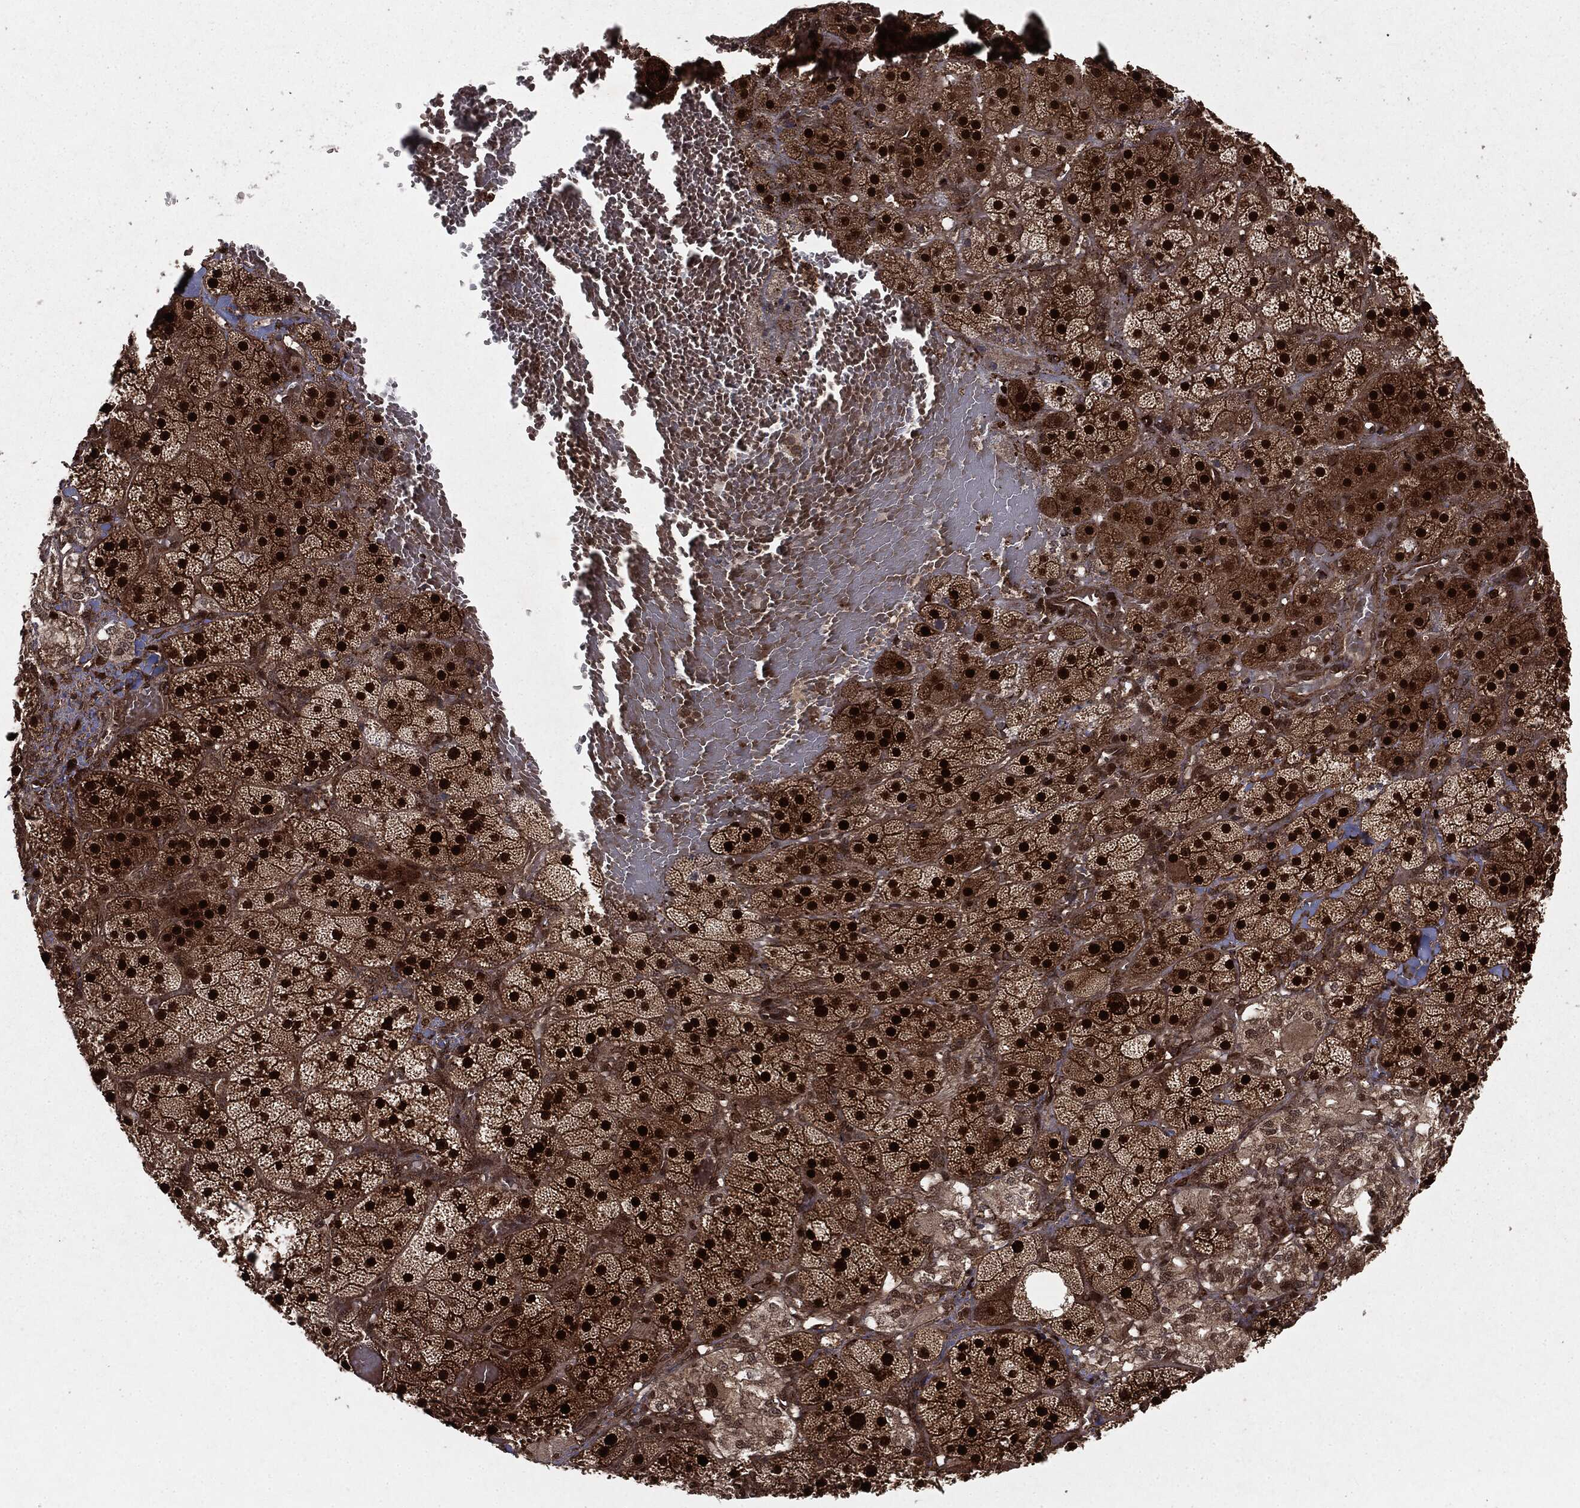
{"staining": {"intensity": "strong", "quantity": ">75%", "location": "cytoplasmic/membranous,nuclear"}, "tissue": "adrenal gland", "cell_type": "Glandular cells", "image_type": "normal", "snomed": [{"axis": "morphology", "description": "Normal tissue, NOS"}, {"axis": "topography", "description": "Adrenal gland"}], "caption": "Protein staining of unremarkable adrenal gland displays strong cytoplasmic/membranous,nuclear positivity in approximately >75% of glandular cells.", "gene": "RANBP9", "patient": {"sex": "male", "age": 57}}